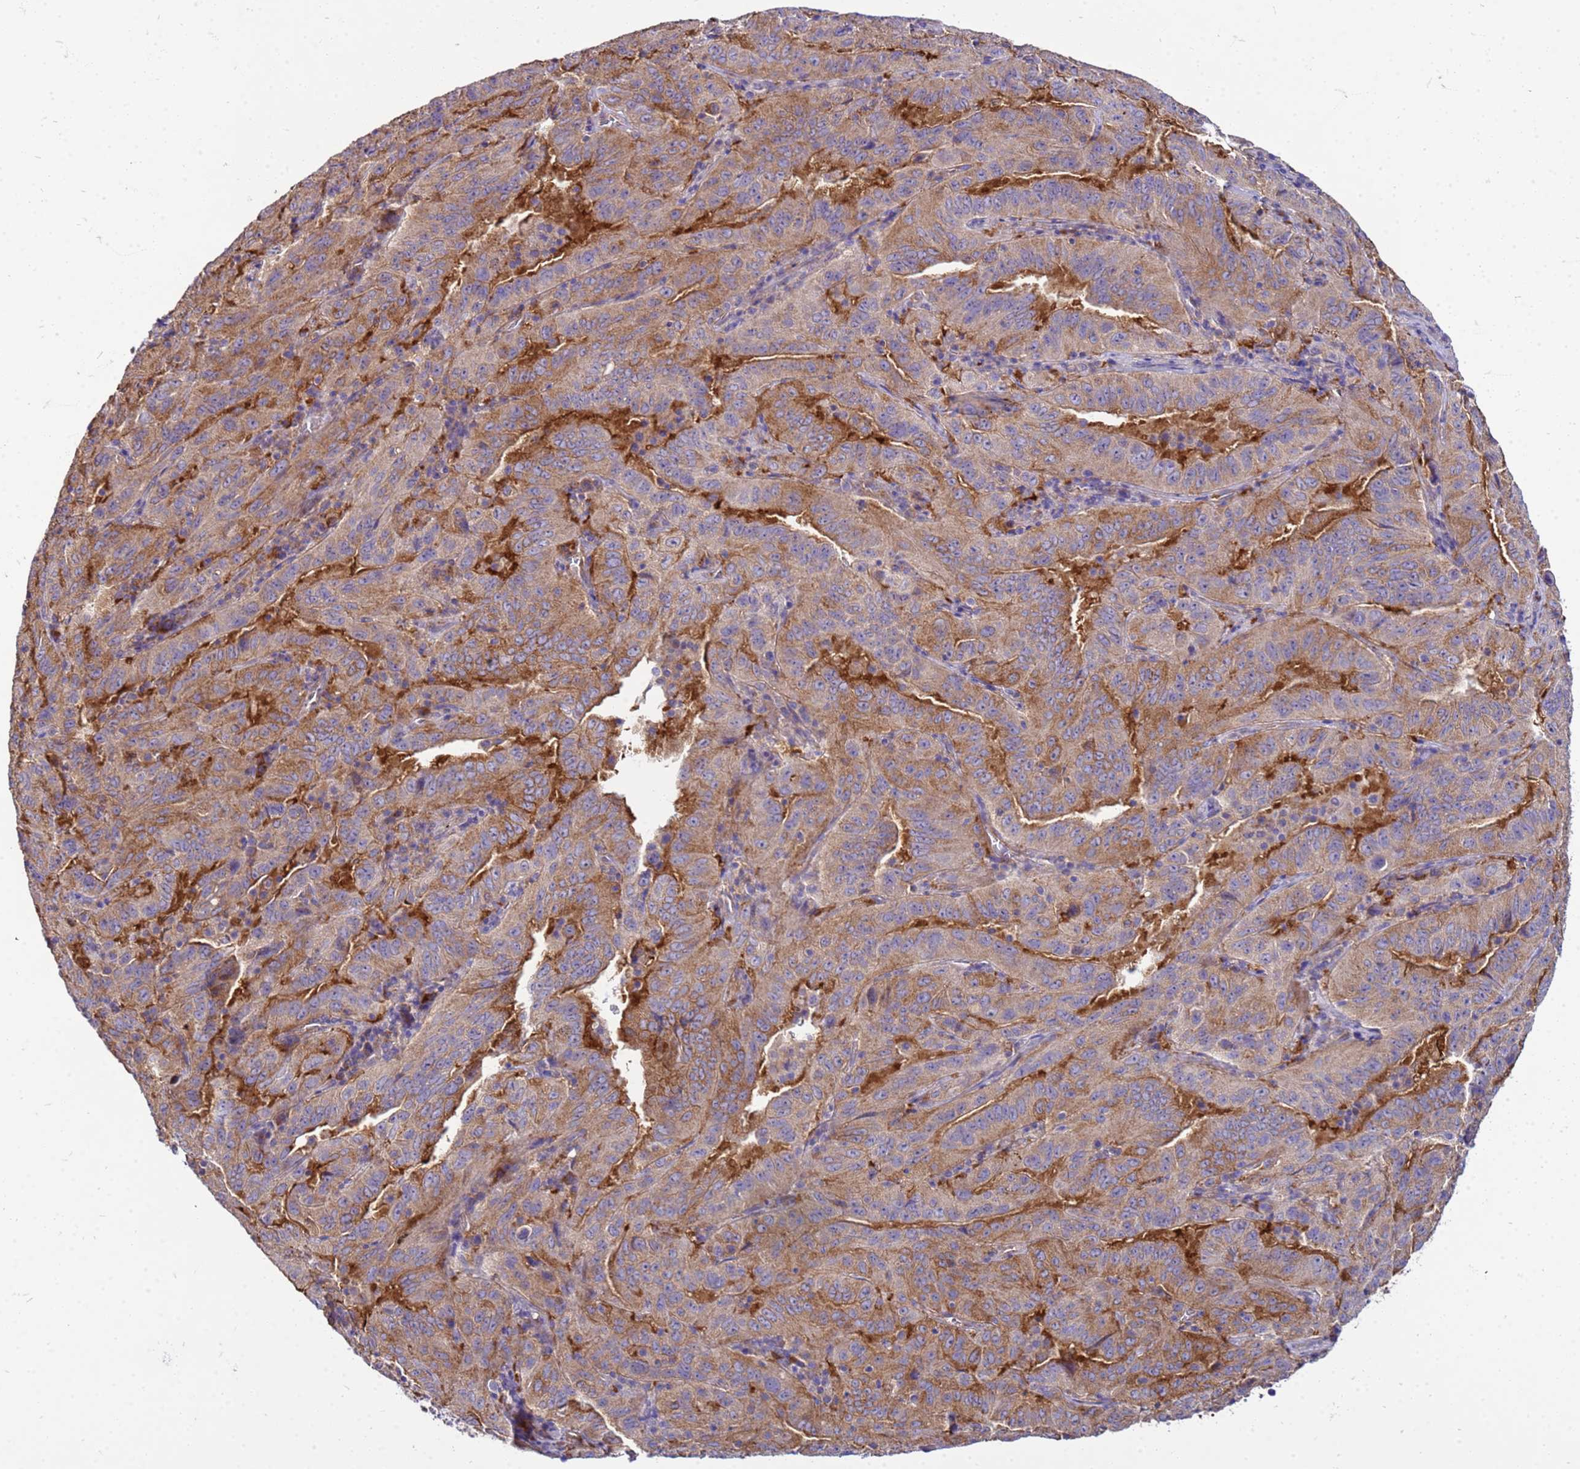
{"staining": {"intensity": "moderate", "quantity": ">75%", "location": "cytoplasmic/membranous"}, "tissue": "pancreatic cancer", "cell_type": "Tumor cells", "image_type": "cancer", "snomed": [{"axis": "morphology", "description": "Adenocarcinoma, NOS"}, {"axis": "topography", "description": "Pancreas"}], "caption": "Protein staining shows moderate cytoplasmic/membranous staining in about >75% of tumor cells in pancreatic cancer.", "gene": "PKD1", "patient": {"sex": "male", "age": 63}}